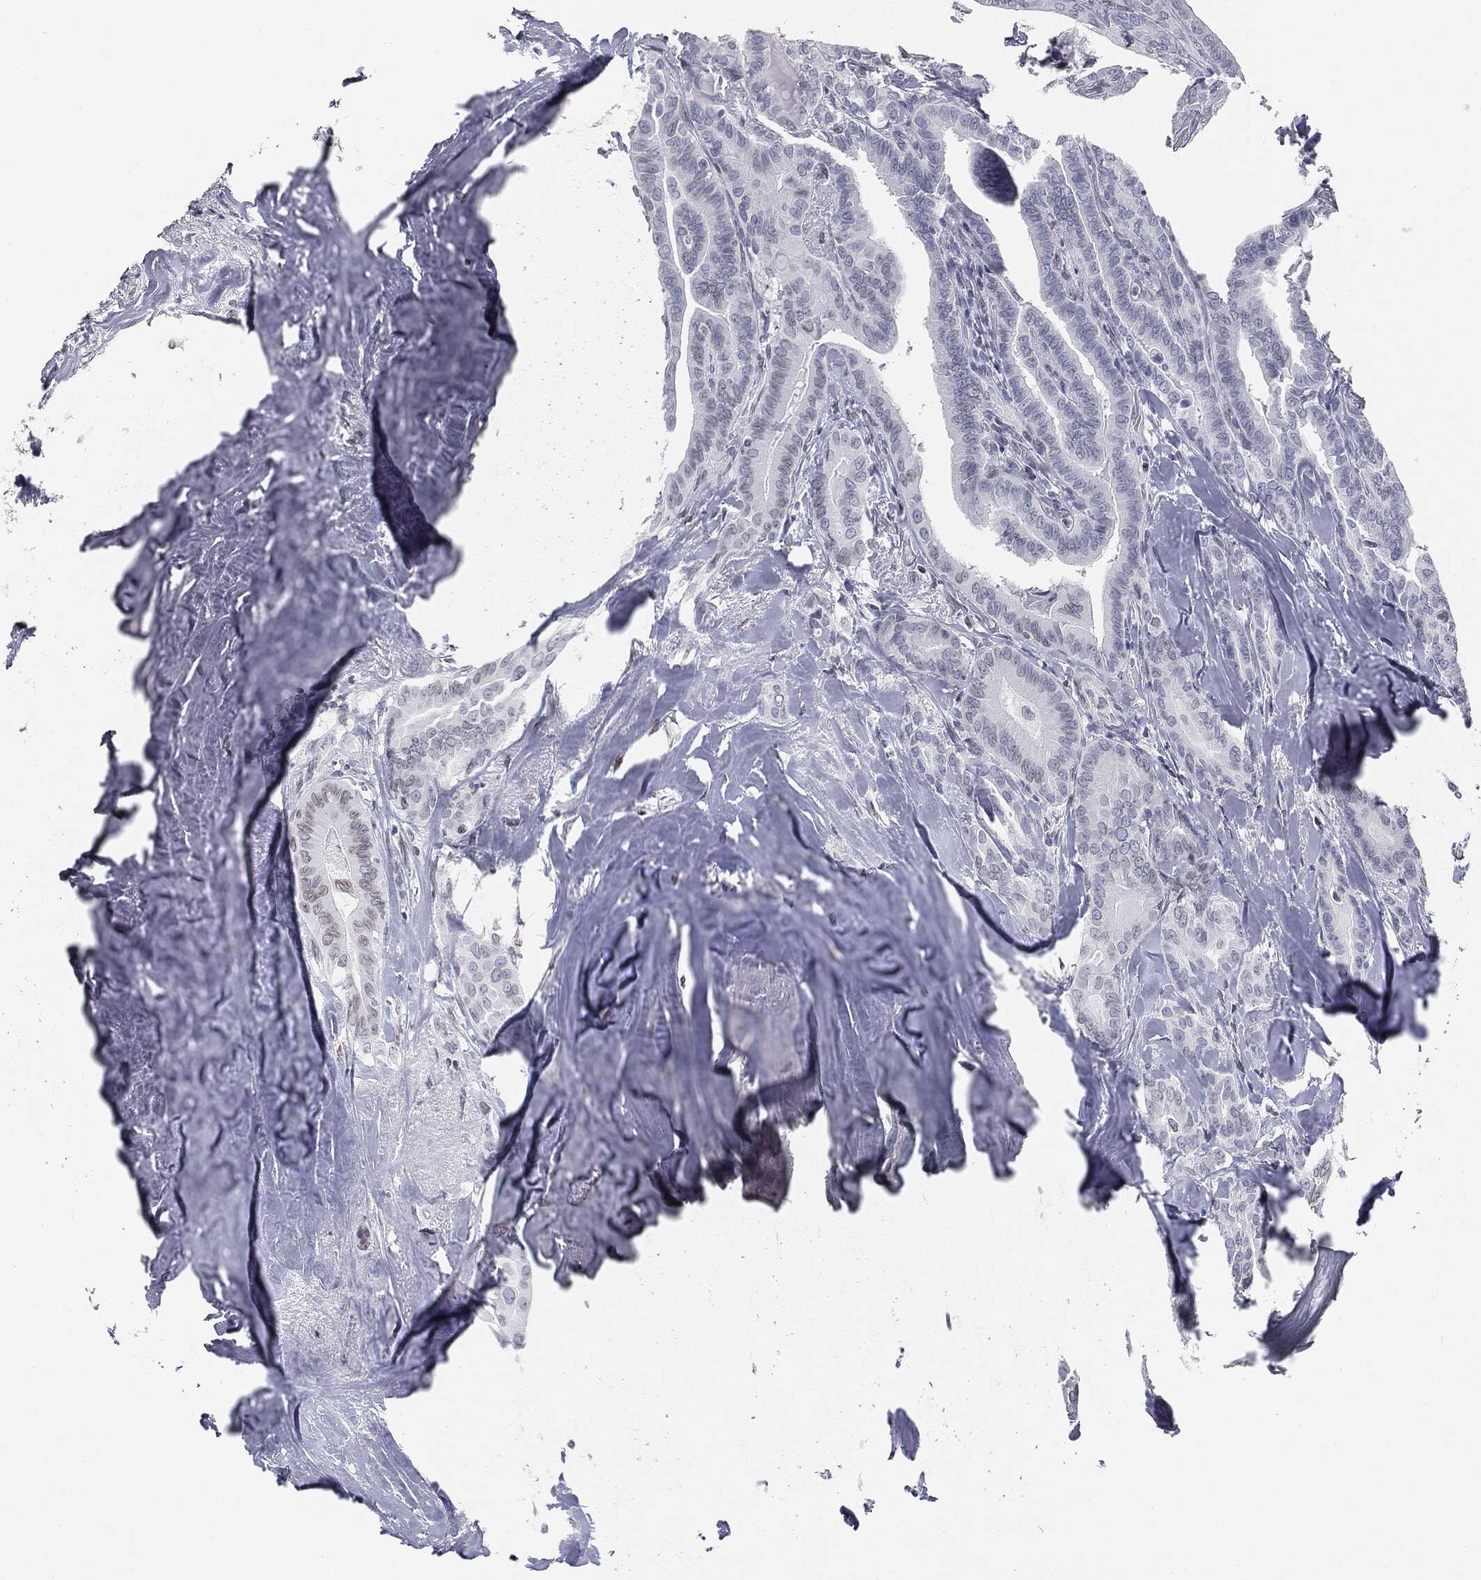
{"staining": {"intensity": "negative", "quantity": "none", "location": "none"}, "tissue": "thyroid cancer", "cell_type": "Tumor cells", "image_type": "cancer", "snomed": [{"axis": "morphology", "description": "Papillary adenocarcinoma, NOS"}, {"axis": "topography", "description": "Thyroid gland"}], "caption": "Immunohistochemistry photomicrograph of papillary adenocarcinoma (thyroid) stained for a protein (brown), which demonstrates no expression in tumor cells.", "gene": "ALDOB", "patient": {"sex": "male", "age": 61}}